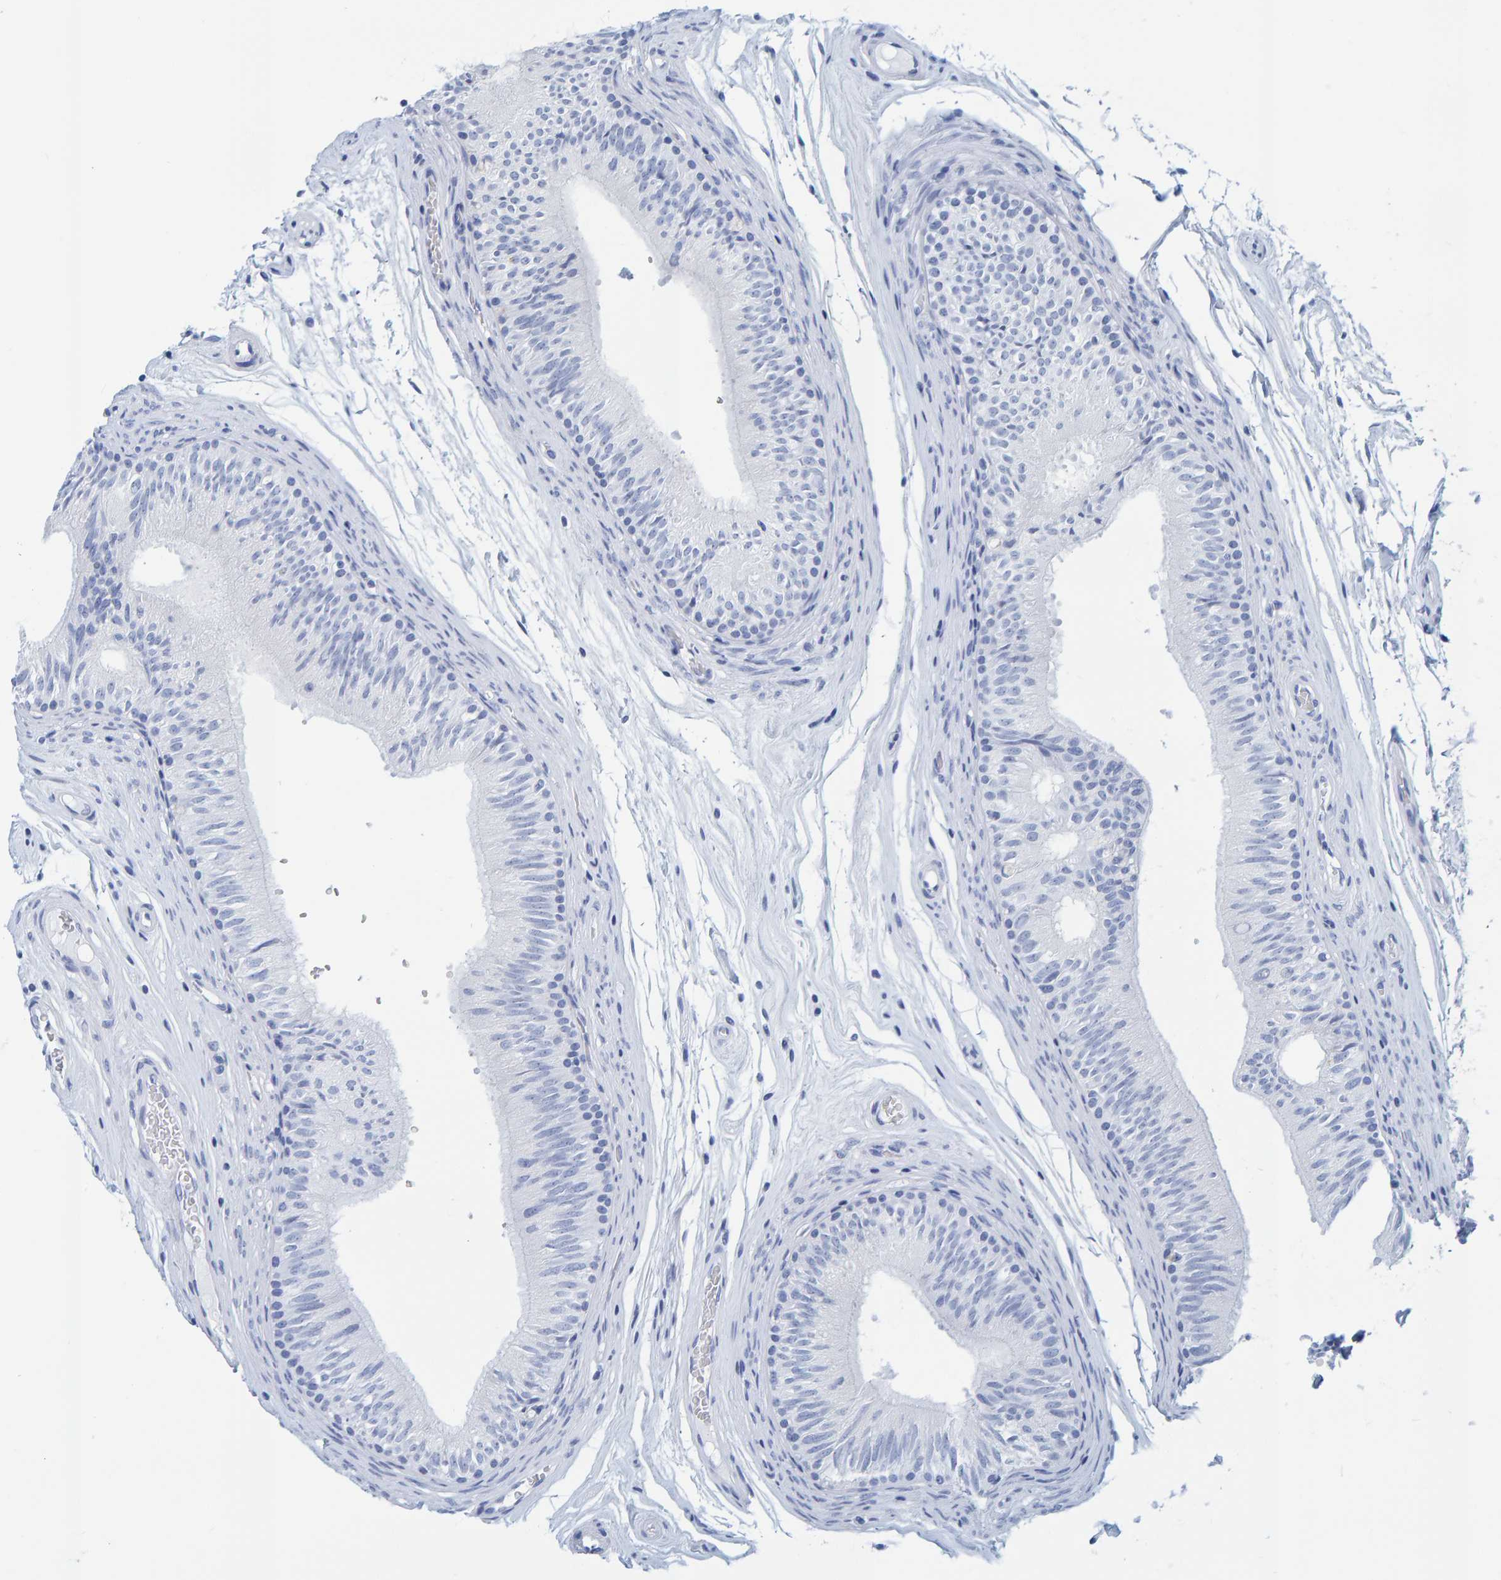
{"staining": {"intensity": "negative", "quantity": "none", "location": "none"}, "tissue": "epididymis", "cell_type": "Glandular cells", "image_type": "normal", "snomed": [{"axis": "morphology", "description": "Normal tissue, NOS"}, {"axis": "topography", "description": "Epididymis"}], "caption": "Glandular cells are negative for brown protein staining in benign epididymis. The staining was performed using DAB (3,3'-diaminobenzidine) to visualize the protein expression in brown, while the nuclei were stained in blue with hematoxylin (Magnification: 20x).", "gene": "SFTPC", "patient": {"sex": "male", "age": 36}}